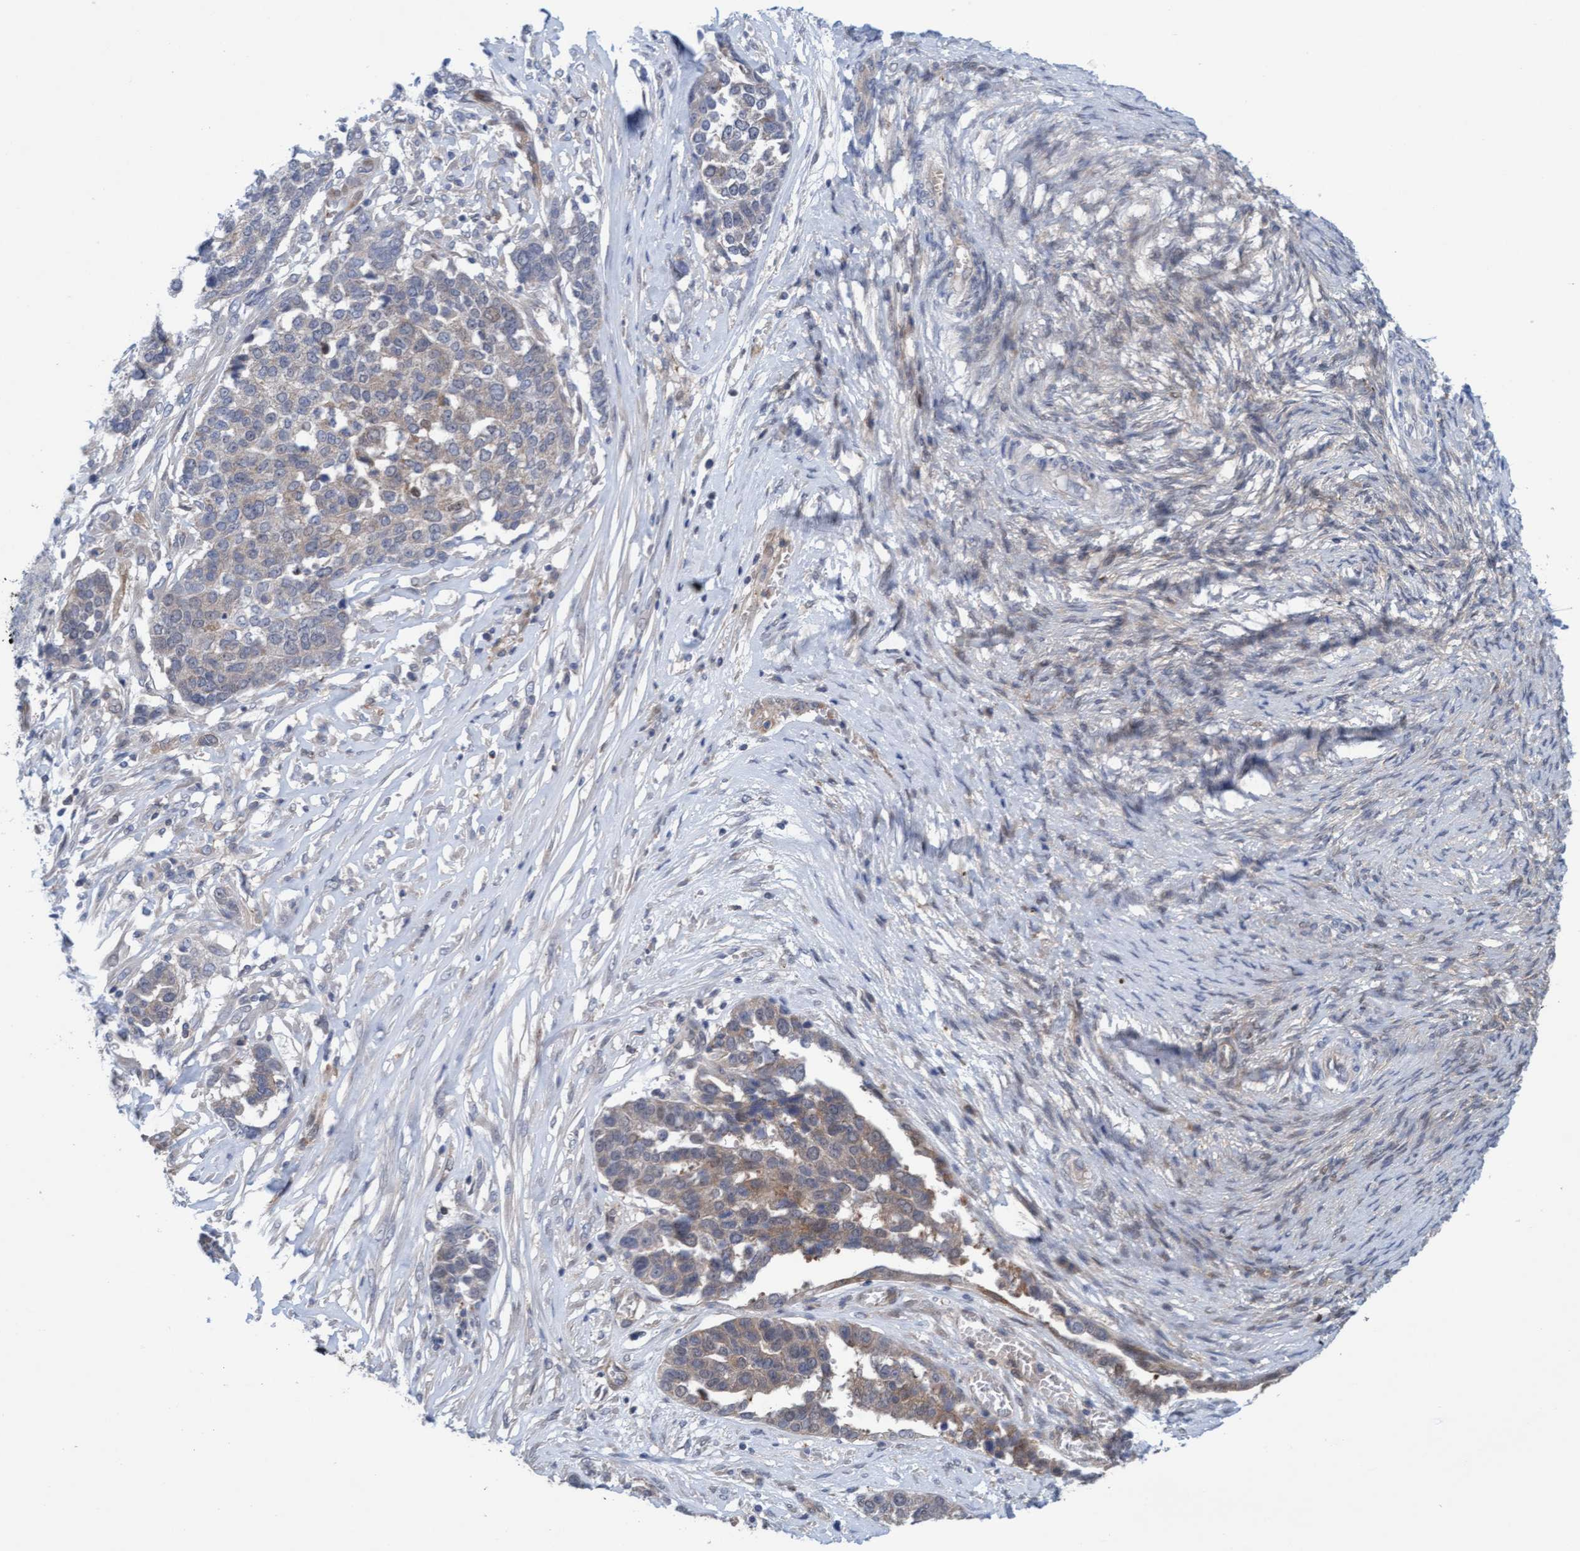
{"staining": {"intensity": "moderate", "quantity": "25%-75%", "location": "cytoplasmic/membranous"}, "tissue": "ovarian cancer", "cell_type": "Tumor cells", "image_type": "cancer", "snomed": [{"axis": "morphology", "description": "Cystadenocarcinoma, serous, NOS"}, {"axis": "topography", "description": "Ovary"}], "caption": "Ovarian cancer (serous cystadenocarcinoma) stained with DAB immunohistochemistry demonstrates medium levels of moderate cytoplasmic/membranous staining in about 25%-75% of tumor cells.", "gene": "KLHL25", "patient": {"sex": "female", "age": 44}}